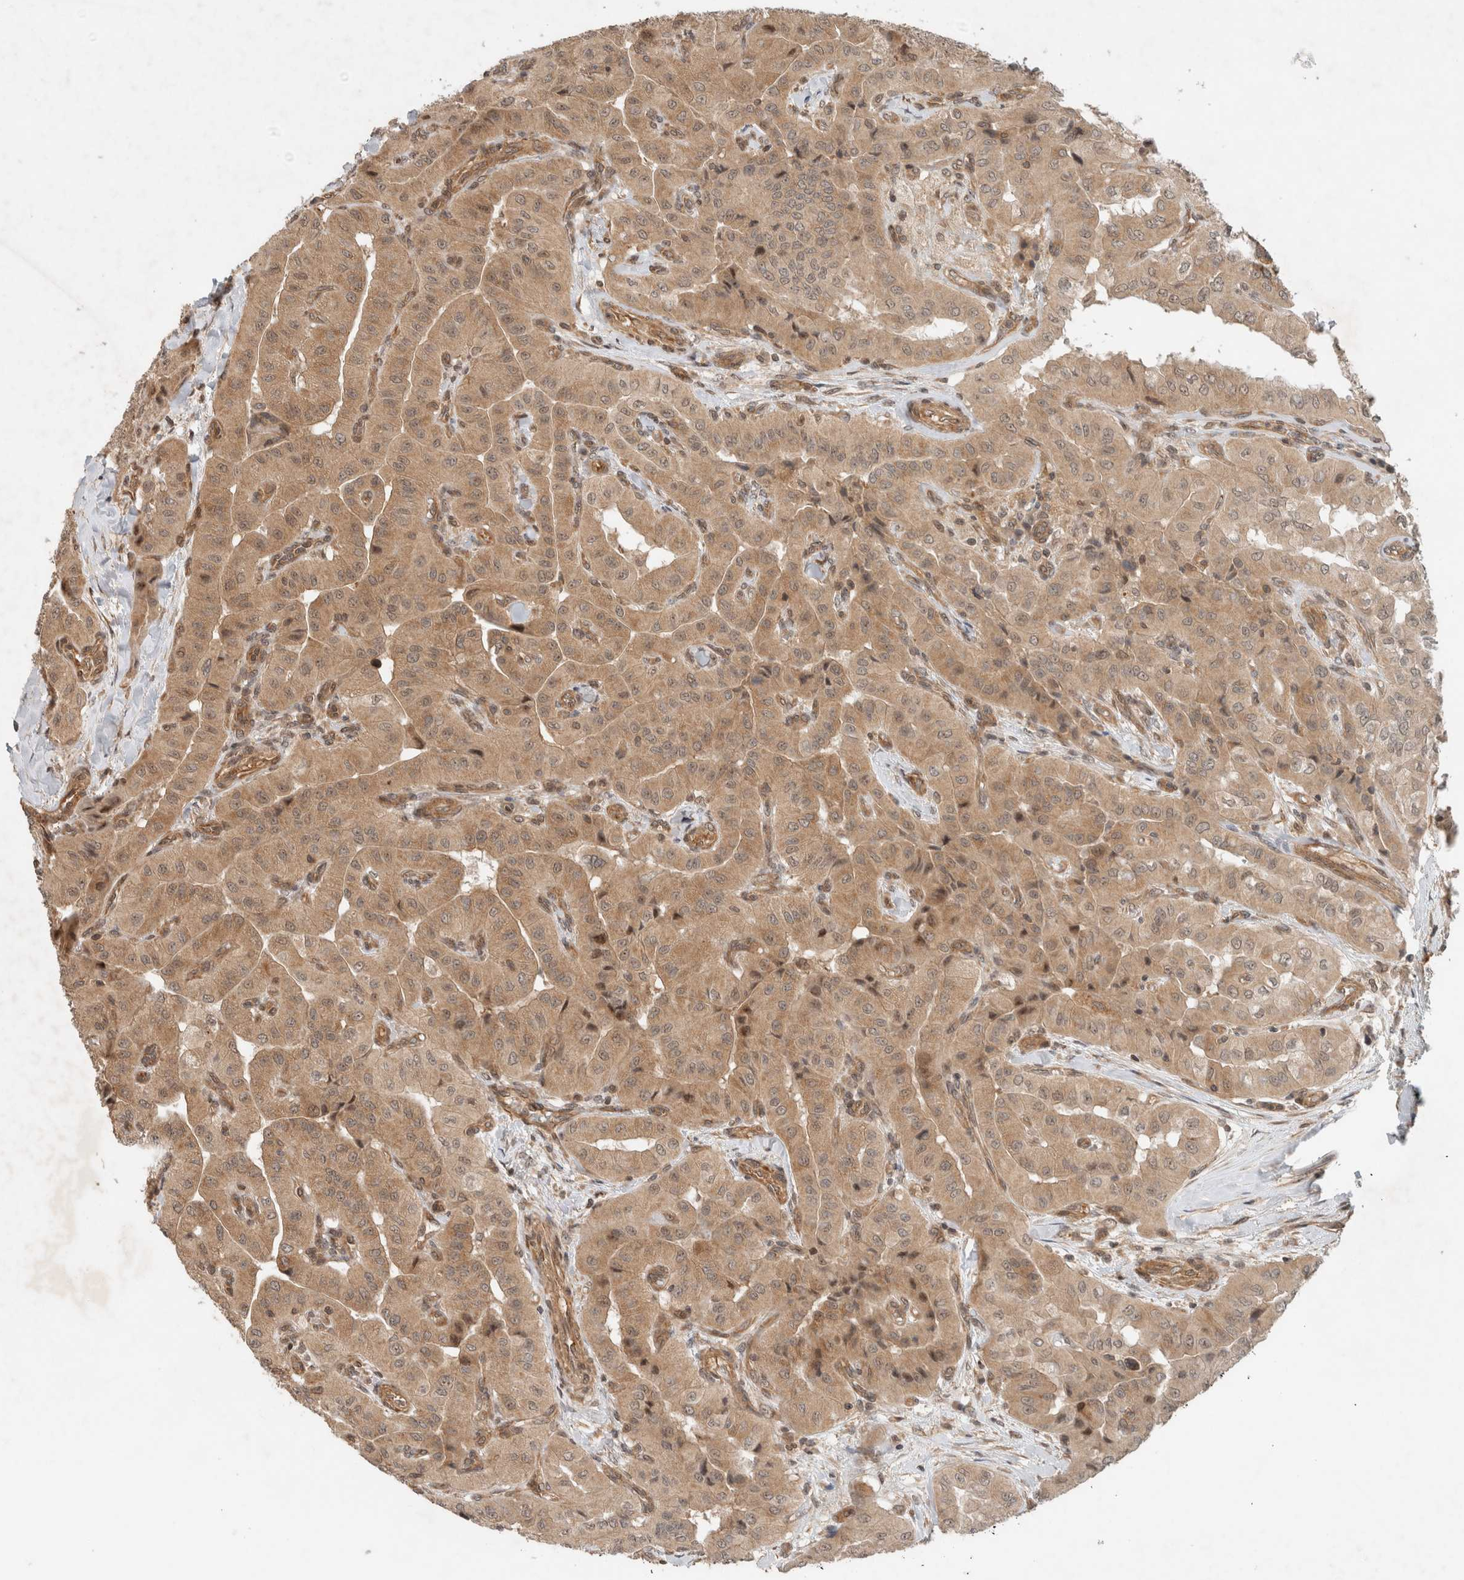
{"staining": {"intensity": "weak", "quantity": ">75%", "location": "cytoplasmic/membranous"}, "tissue": "thyroid cancer", "cell_type": "Tumor cells", "image_type": "cancer", "snomed": [{"axis": "morphology", "description": "Papillary adenocarcinoma, NOS"}, {"axis": "topography", "description": "Thyroid gland"}], "caption": "Immunohistochemistry (IHC) (DAB) staining of thyroid papillary adenocarcinoma demonstrates weak cytoplasmic/membranous protein positivity in about >75% of tumor cells. (DAB (3,3'-diaminobenzidine) = brown stain, brightfield microscopy at high magnification).", "gene": "CAAP1", "patient": {"sex": "female", "age": 59}}